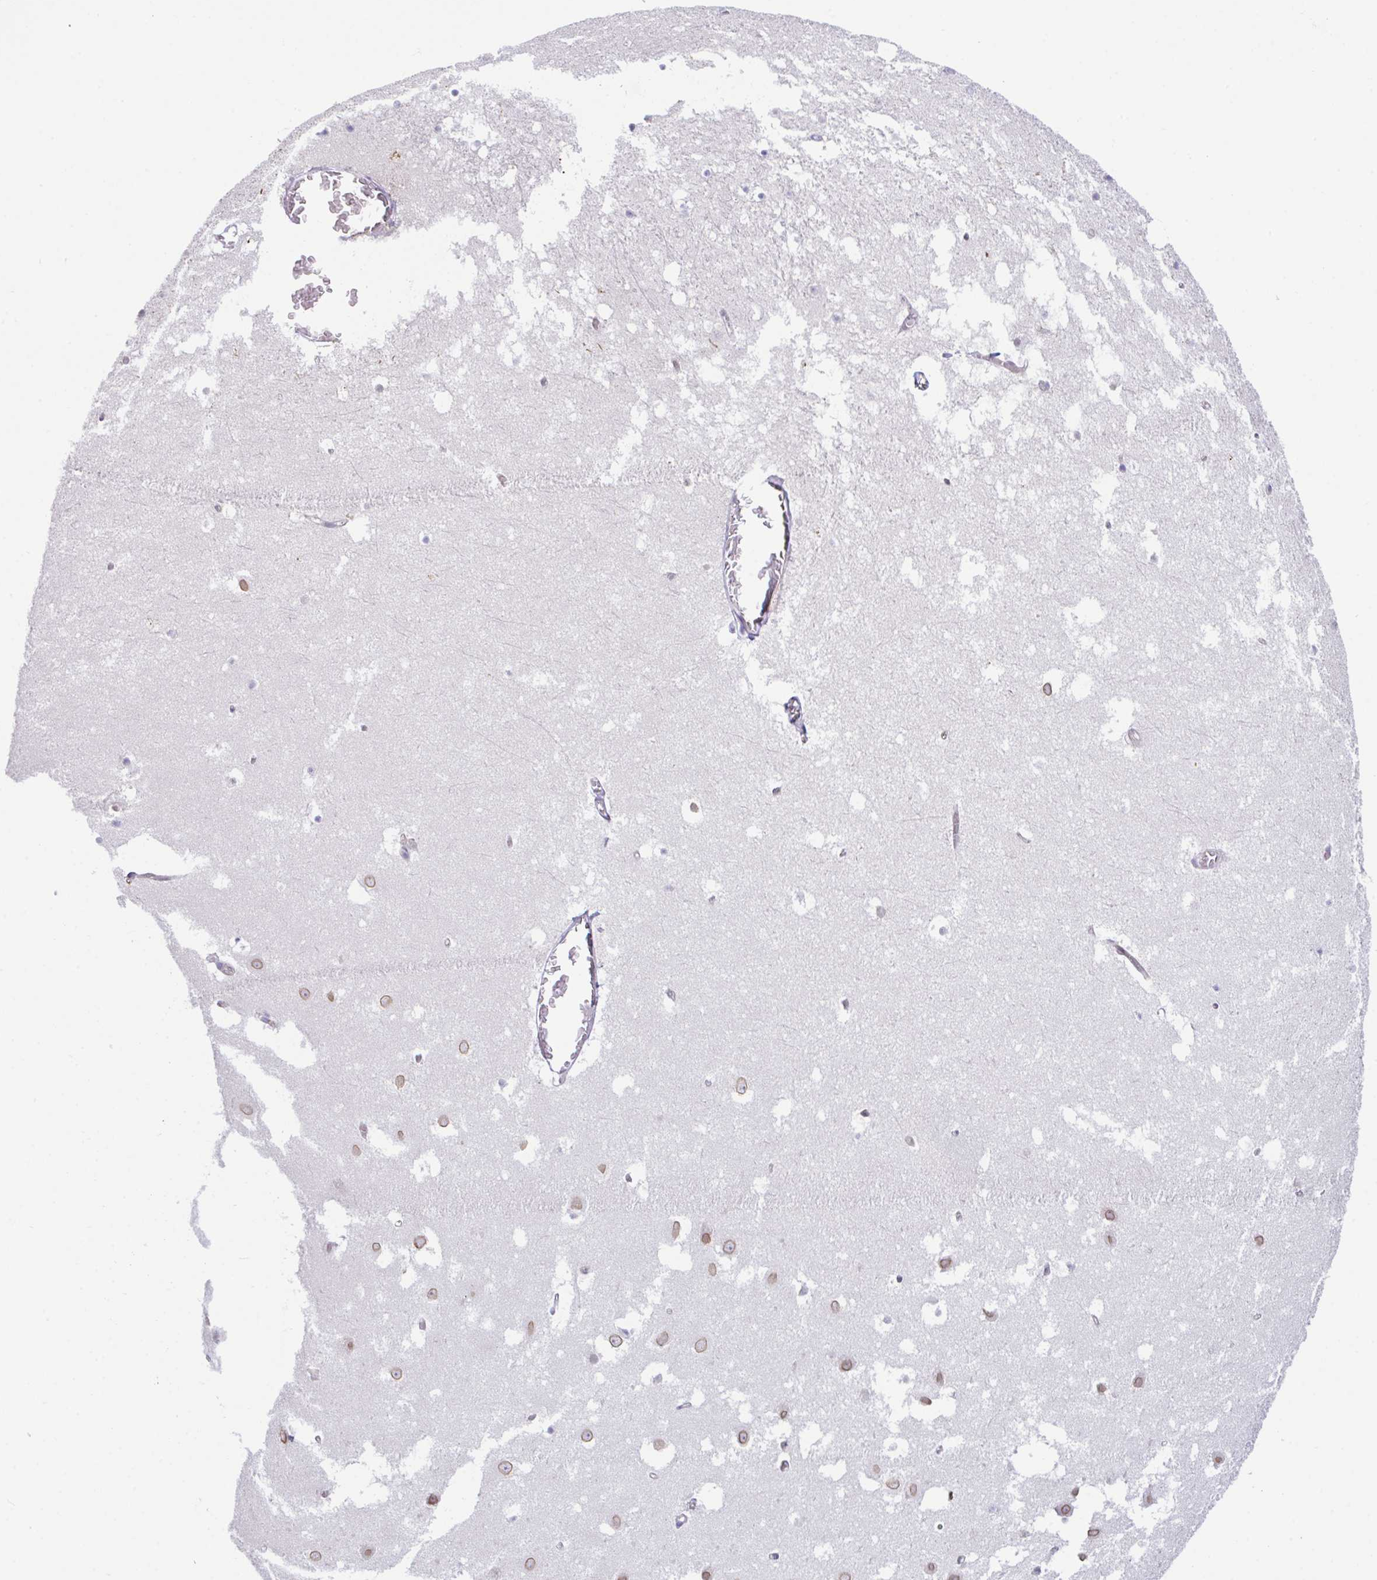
{"staining": {"intensity": "moderate", "quantity": ">75%", "location": "cytoplasmic/membranous,nuclear"}, "tissue": "hippocampus", "cell_type": "Glial cells", "image_type": "normal", "snomed": [{"axis": "morphology", "description": "Normal tissue, NOS"}, {"axis": "topography", "description": "Hippocampus"}], "caption": "Human hippocampus stained for a protein (brown) exhibits moderate cytoplasmic/membranous,nuclear positive expression in about >75% of glial cells.", "gene": "ZBED3", "patient": {"sex": "female", "age": 52}}